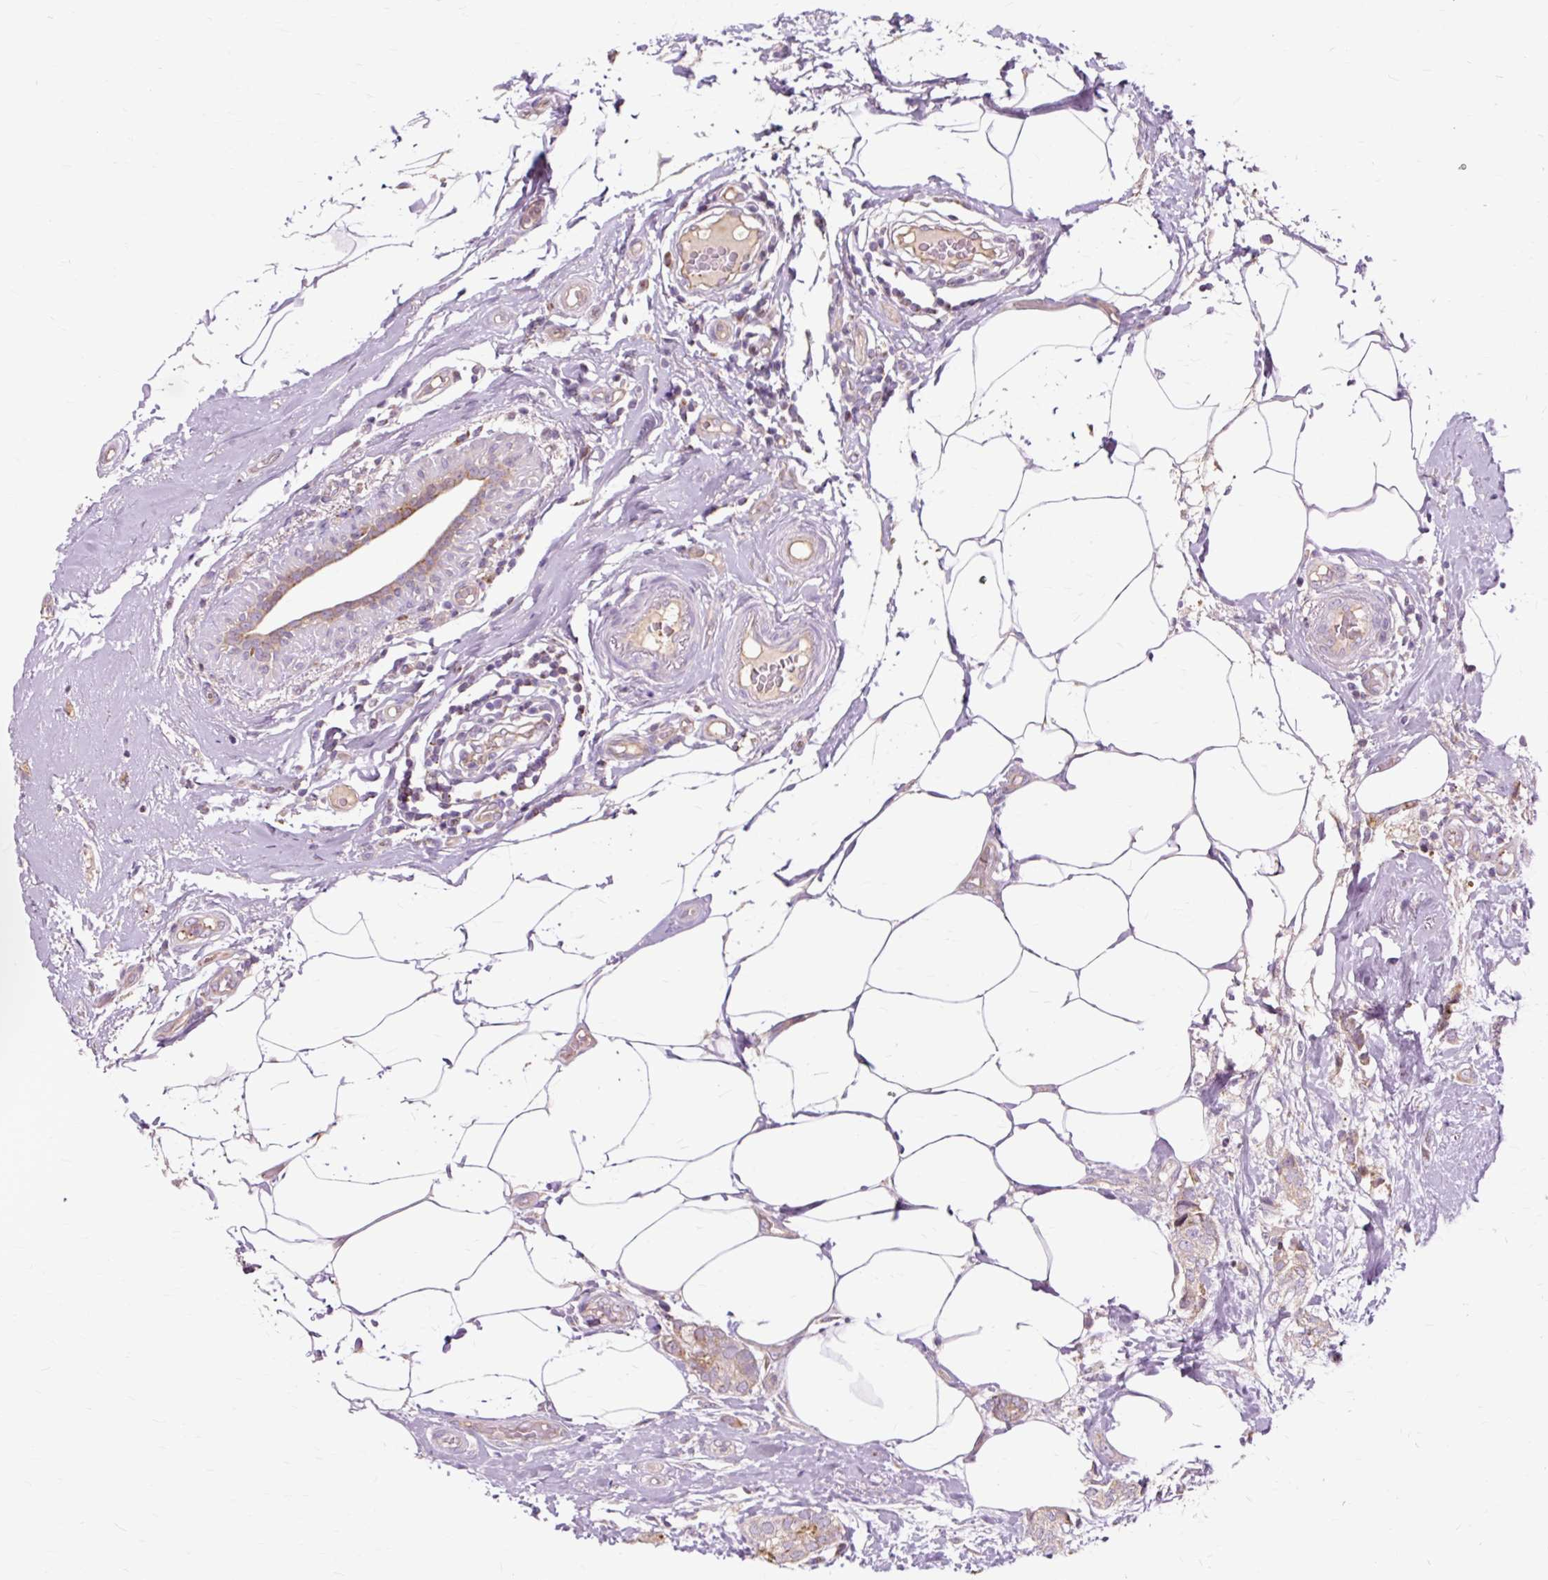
{"staining": {"intensity": "weak", "quantity": ">75%", "location": "cytoplasmic/membranous"}, "tissue": "breast cancer", "cell_type": "Tumor cells", "image_type": "cancer", "snomed": [{"axis": "morphology", "description": "Duct carcinoma"}, {"axis": "topography", "description": "Breast"}], "caption": "About >75% of tumor cells in human intraductal carcinoma (breast) demonstrate weak cytoplasmic/membranous protein expression as visualized by brown immunohistochemical staining.", "gene": "PDZD2", "patient": {"sex": "female", "age": 73}}